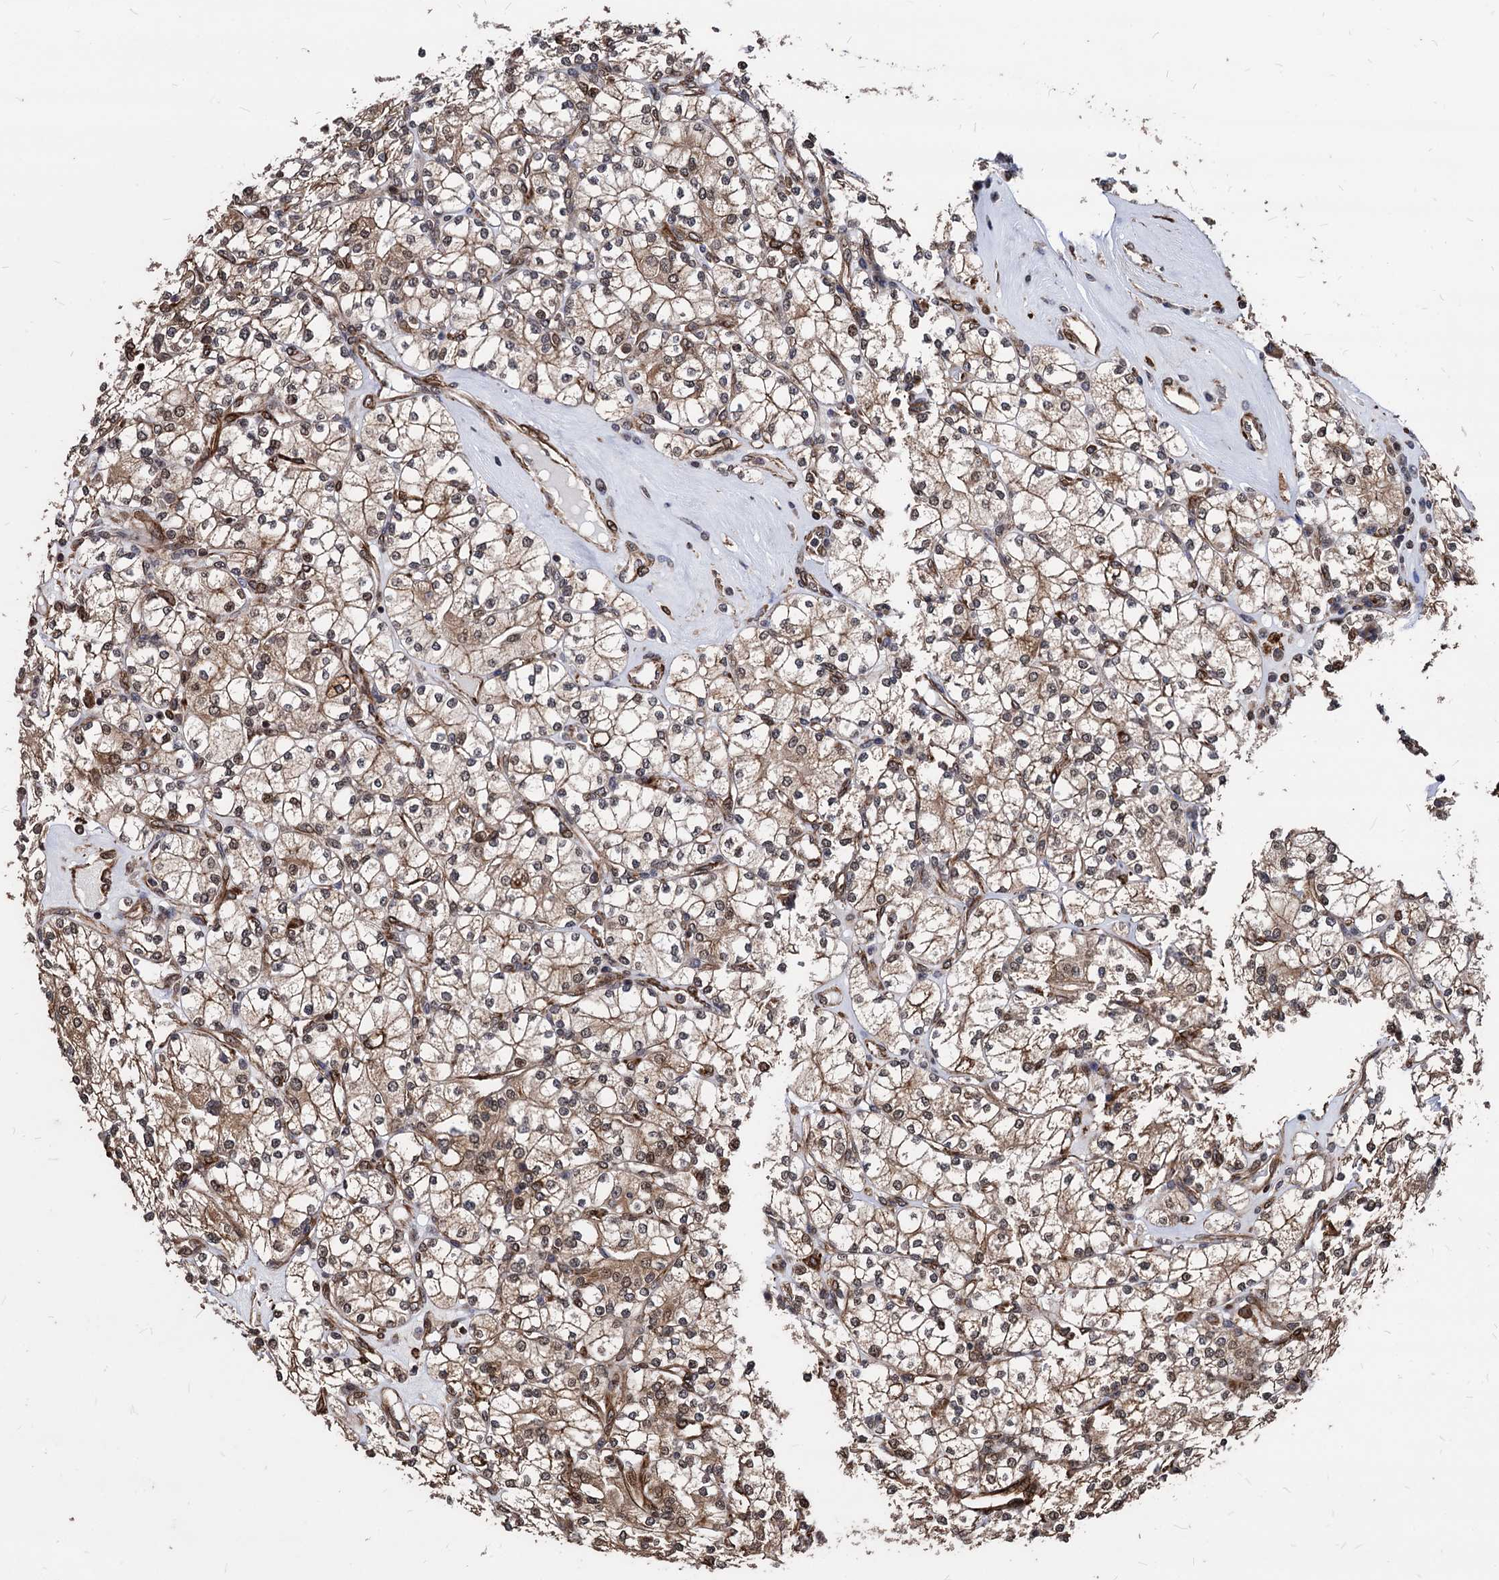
{"staining": {"intensity": "moderate", "quantity": ">75%", "location": "cytoplasmic/membranous,nuclear"}, "tissue": "renal cancer", "cell_type": "Tumor cells", "image_type": "cancer", "snomed": [{"axis": "morphology", "description": "Adenocarcinoma, NOS"}, {"axis": "topography", "description": "Kidney"}], "caption": "Renal cancer stained for a protein (brown) reveals moderate cytoplasmic/membranous and nuclear positive expression in approximately >75% of tumor cells.", "gene": "ANKRD12", "patient": {"sex": "male", "age": 77}}